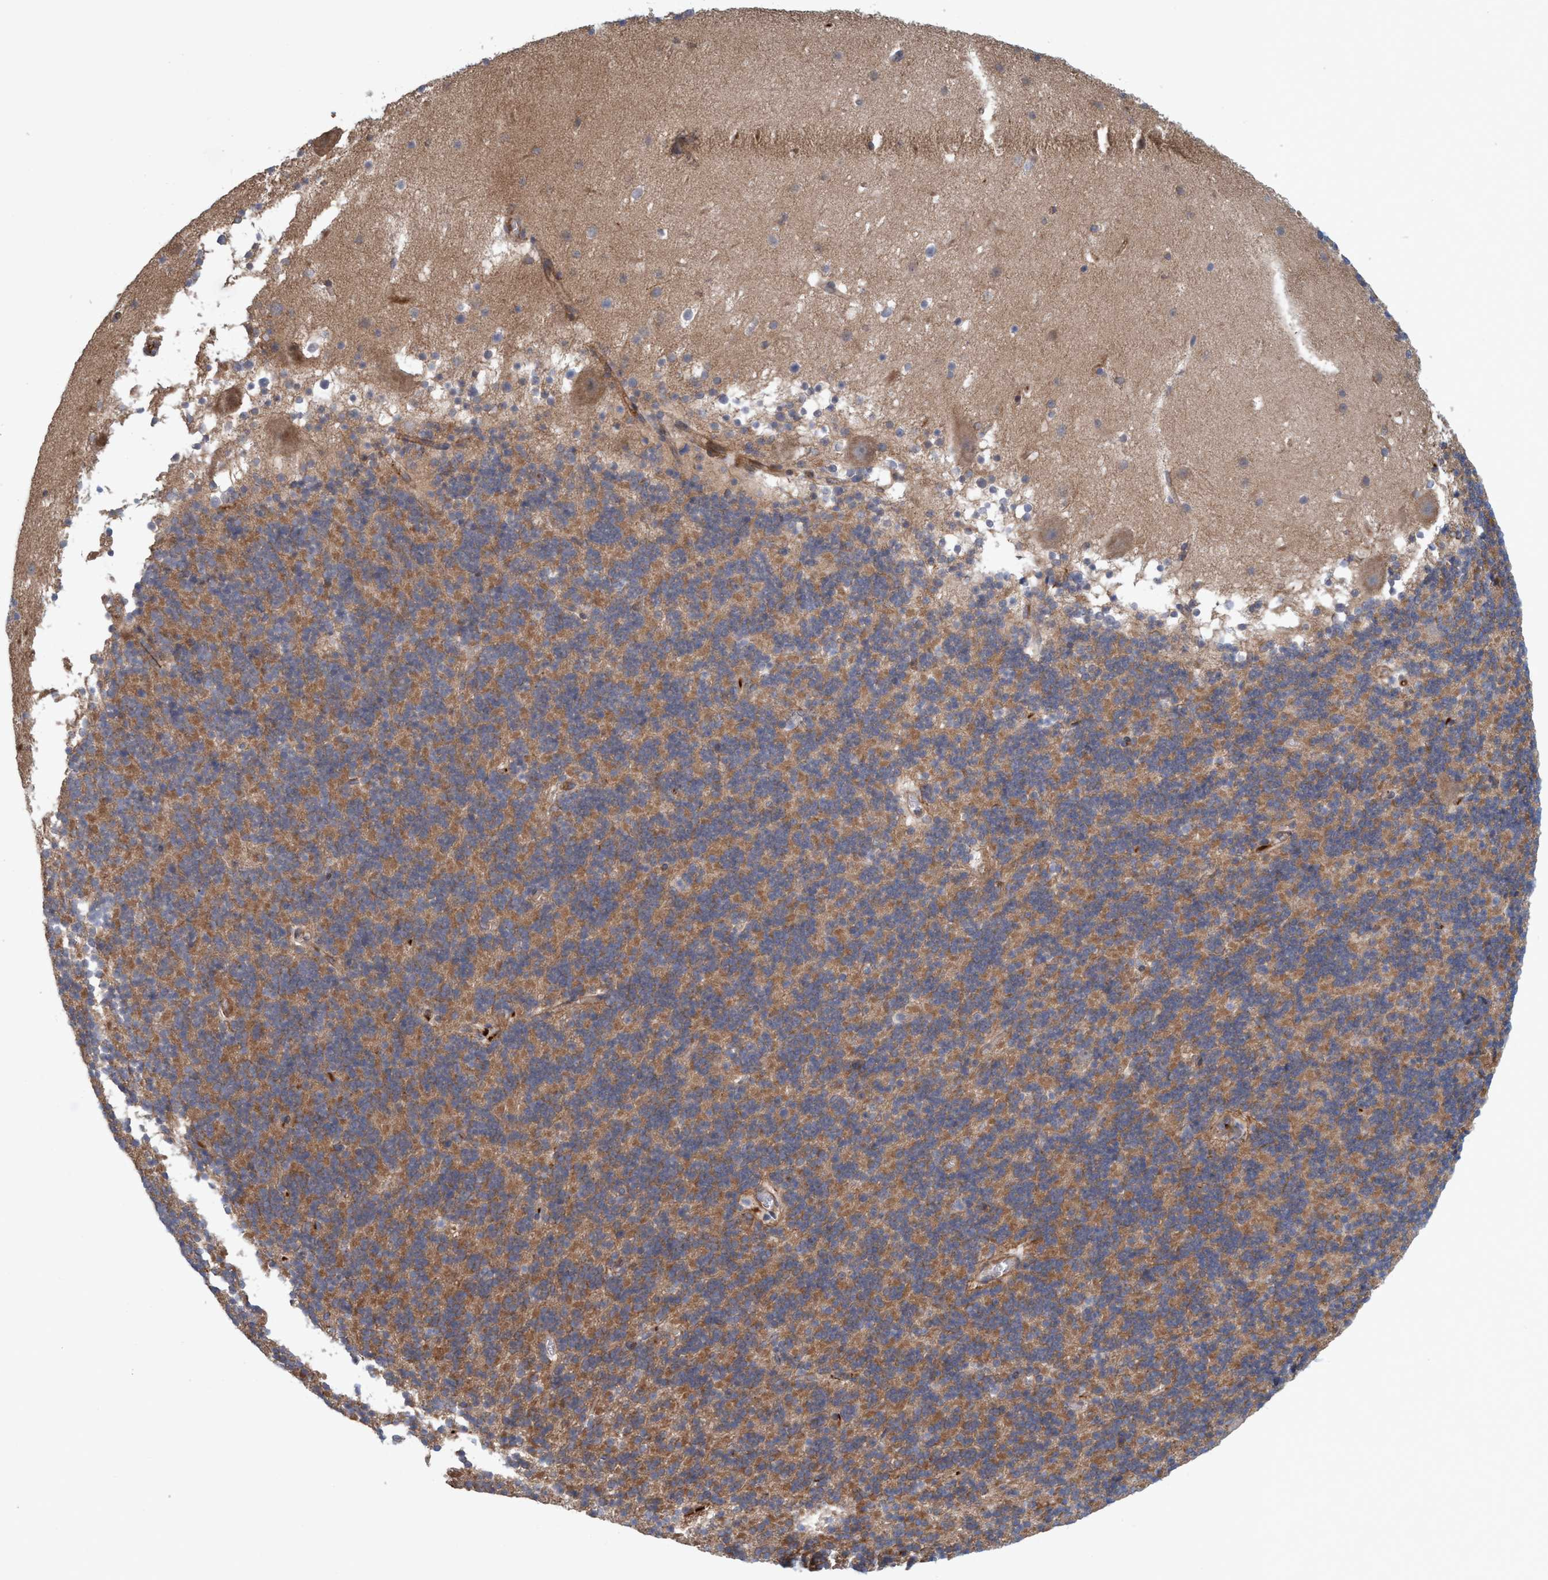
{"staining": {"intensity": "moderate", "quantity": ">75%", "location": "cytoplasmic/membranous"}, "tissue": "cerebellum", "cell_type": "Cells in granular layer", "image_type": "normal", "snomed": [{"axis": "morphology", "description": "Normal tissue, NOS"}, {"axis": "topography", "description": "Cerebellum"}], "caption": "A medium amount of moderate cytoplasmic/membranous staining is identified in about >75% of cells in granular layer in benign cerebellum.", "gene": "SPECC1", "patient": {"sex": "male", "age": 45}}